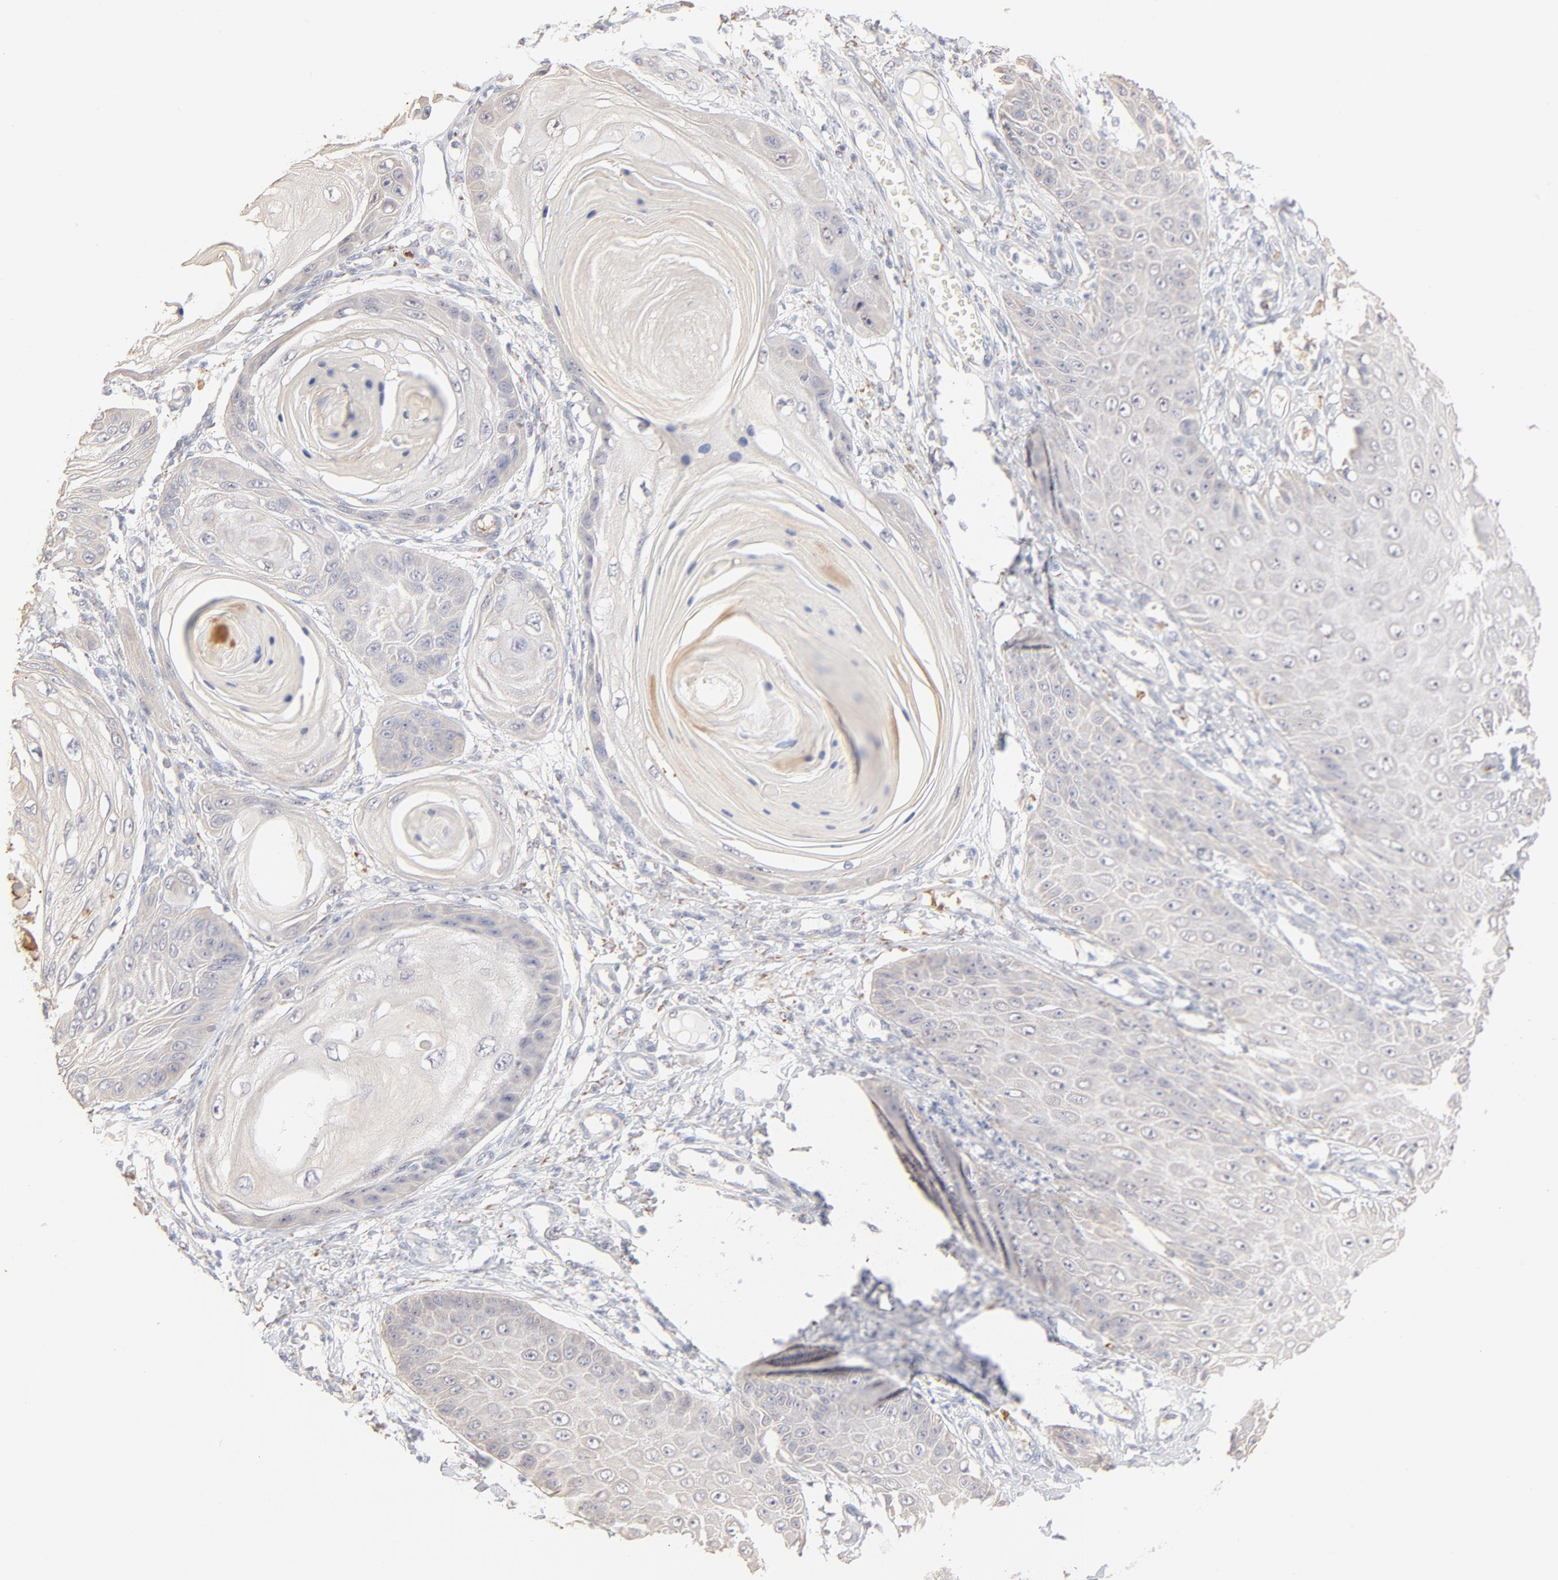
{"staining": {"intensity": "negative", "quantity": "none", "location": "none"}, "tissue": "skin cancer", "cell_type": "Tumor cells", "image_type": "cancer", "snomed": [{"axis": "morphology", "description": "Squamous cell carcinoma, NOS"}, {"axis": "topography", "description": "Skin"}], "caption": "This image is of skin squamous cell carcinoma stained with immunohistochemistry to label a protein in brown with the nuclei are counter-stained blue. There is no staining in tumor cells.", "gene": "SPTB", "patient": {"sex": "female", "age": 40}}